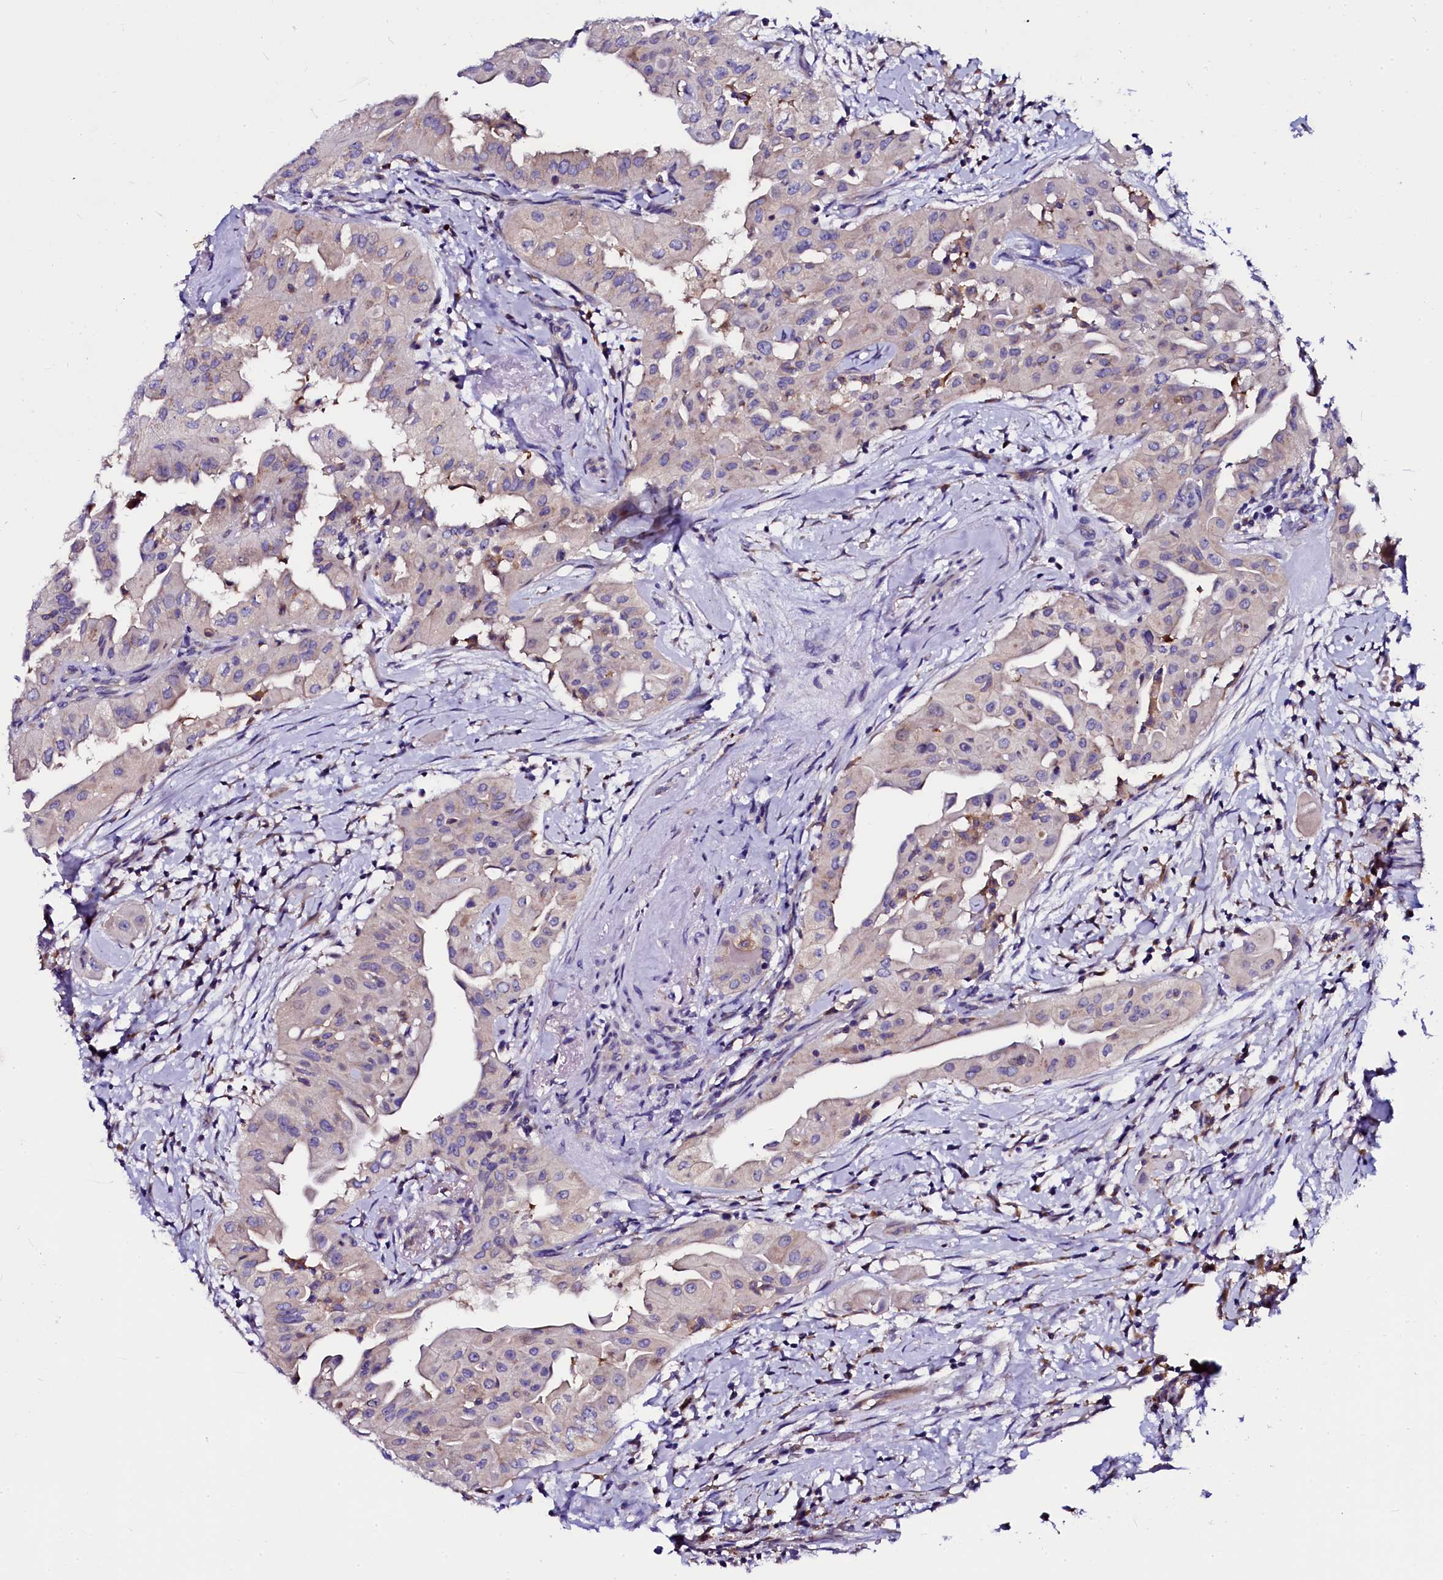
{"staining": {"intensity": "weak", "quantity": "<25%", "location": "cytoplasmic/membranous"}, "tissue": "thyroid cancer", "cell_type": "Tumor cells", "image_type": "cancer", "snomed": [{"axis": "morphology", "description": "Papillary adenocarcinoma, NOS"}, {"axis": "topography", "description": "Thyroid gland"}], "caption": "Tumor cells are negative for brown protein staining in thyroid papillary adenocarcinoma. Brightfield microscopy of IHC stained with DAB (brown) and hematoxylin (blue), captured at high magnification.", "gene": "OTOL1", "patient": {"sex": "female", "age": 59}}